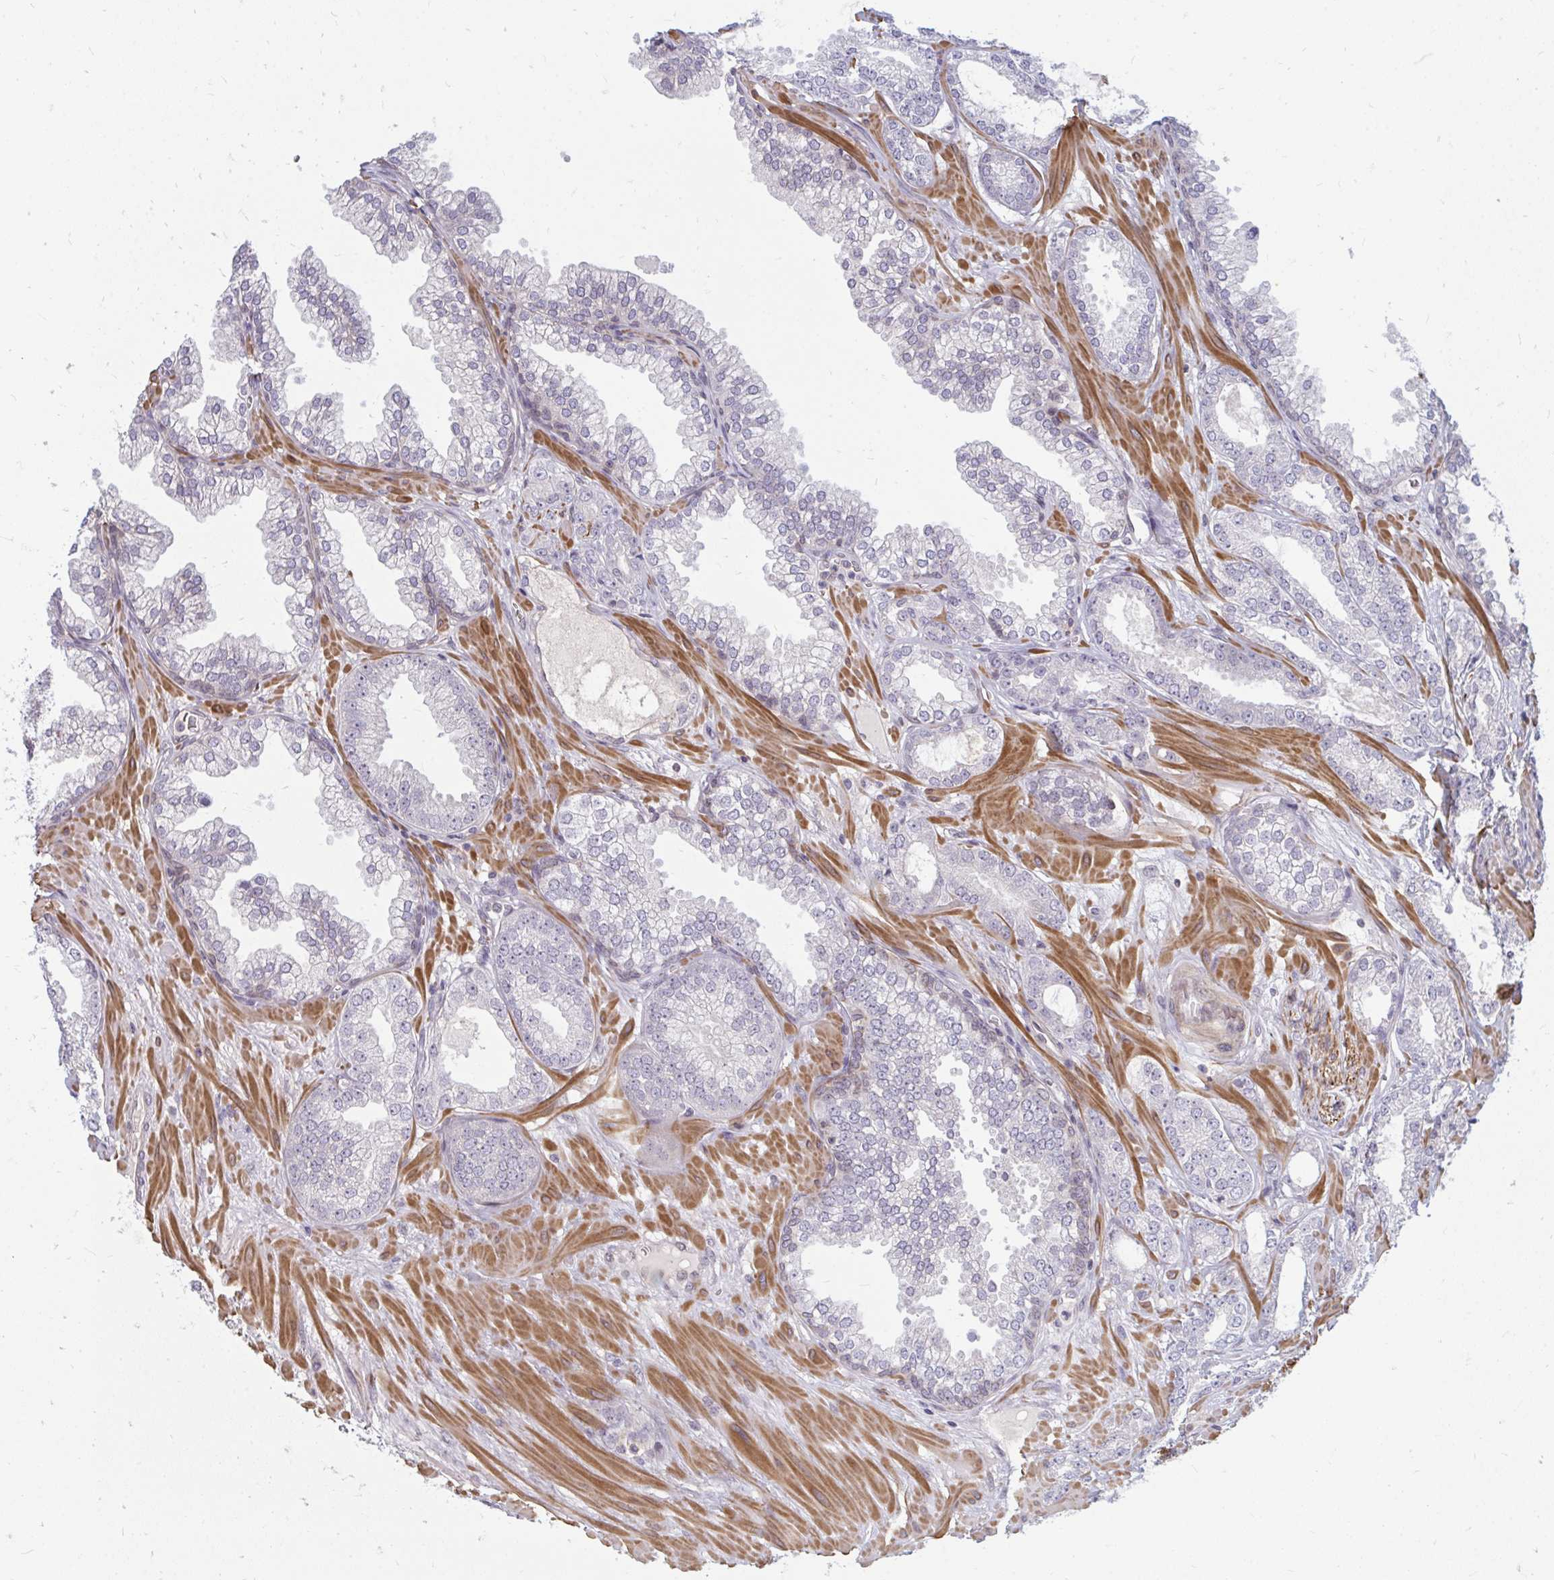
{"staining": {"intensity": "negative", "quantity": "none", "location": "none"}, "tissue": "prostate cancer", "cell_type": "Tumor cells", "image_type": "cancer", "snomed": [{"axis": "morphology", "description": "Adenocarcinoma, Medium grade"}, {"axis": "topography", "description": "Prostate"}], "caption": "Tumor cells show no significant staining in prostate adenocarcinoma (medium-grade). (DAB immunohistochemistry (IHC), high magnification).", "gene": "GPC5", "patient": {"sex": "male", "age": 57}}